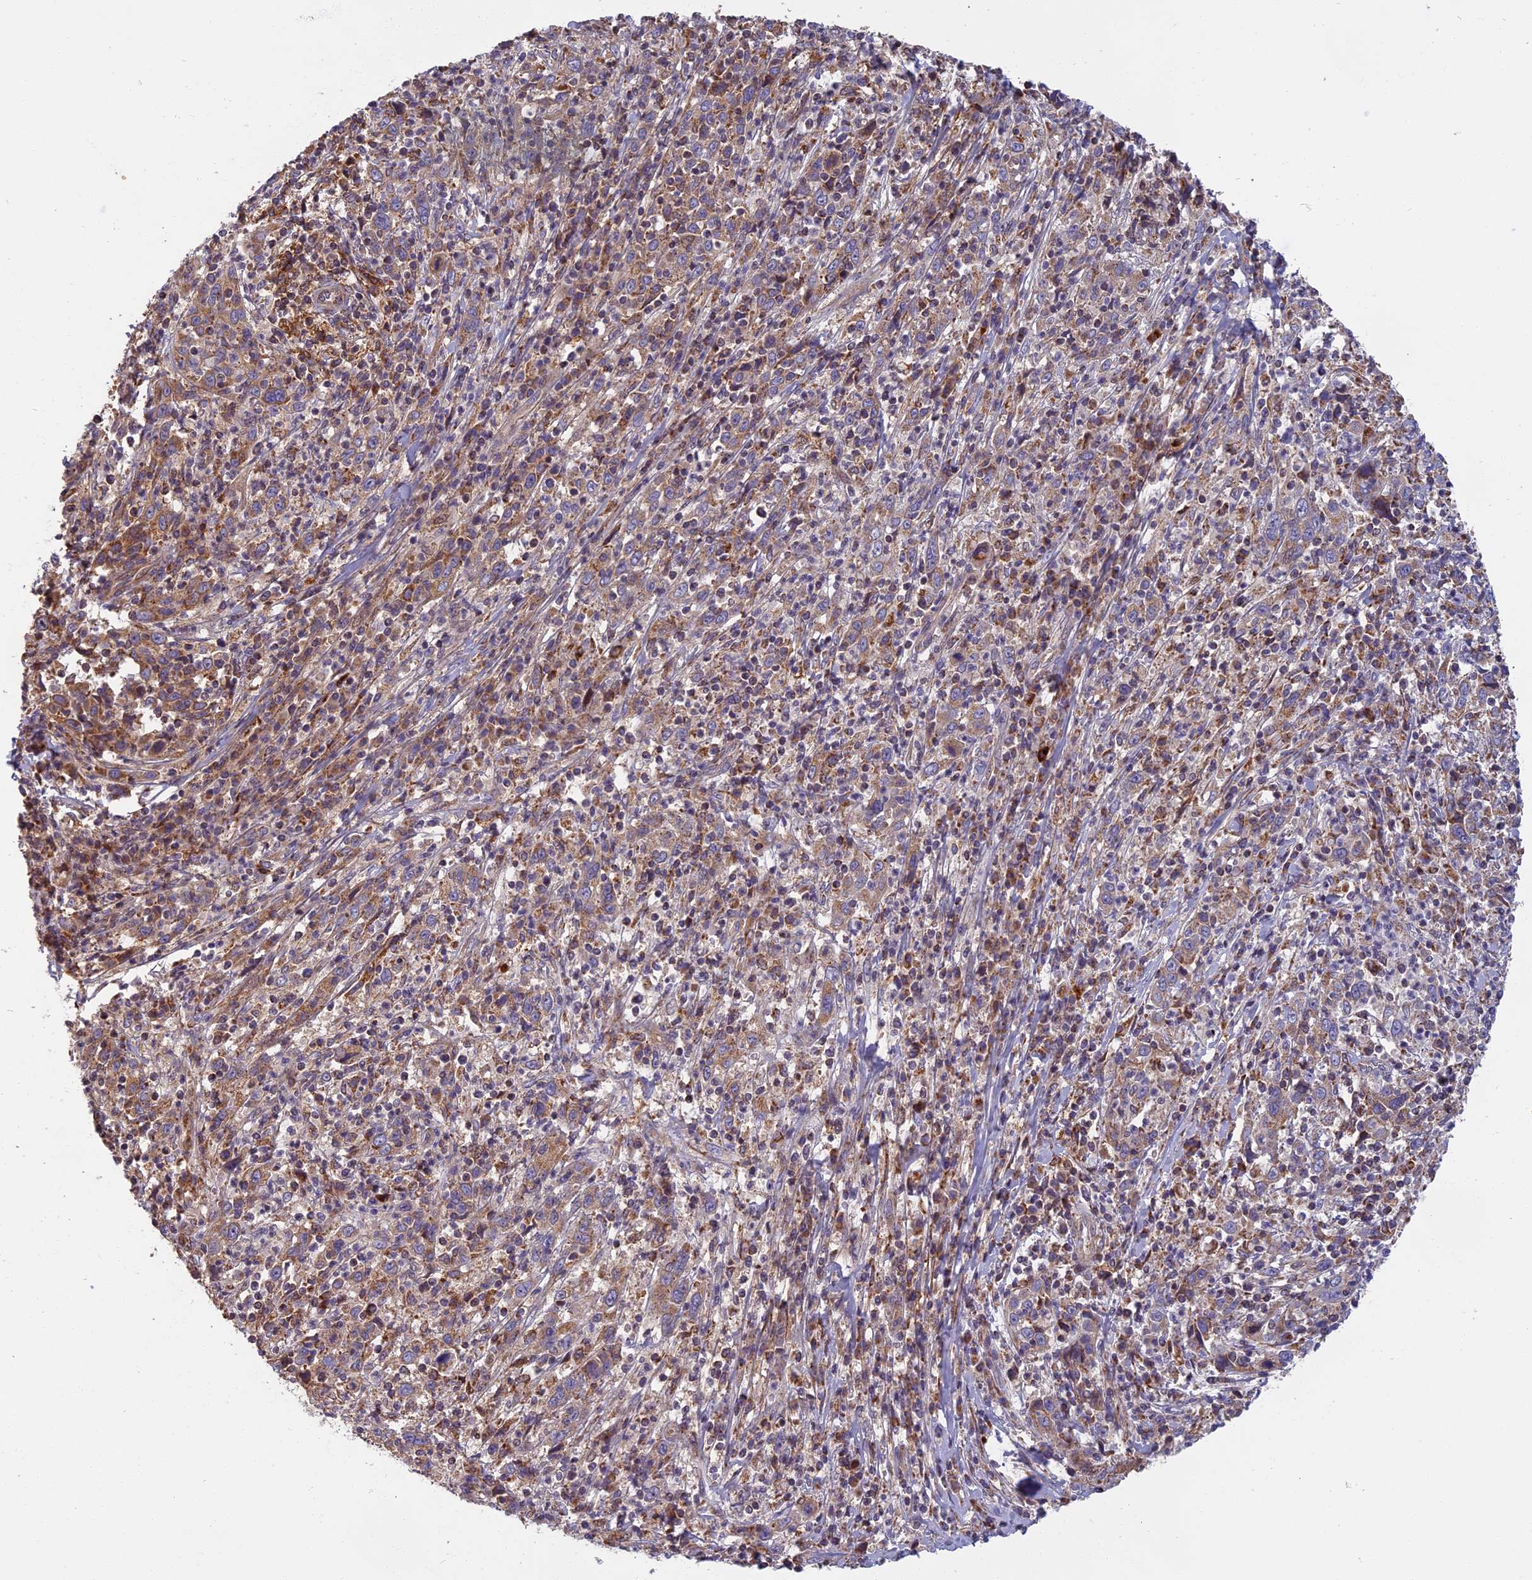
{"staining": {"intensity": "weak", "quantity": ">75%", "location": "cytoplasmic/membranous"}, "tissue": "cervical cancer", "cell_type": "Tumor cells", "image_type": "cancer", "snomed": [{"axis": "morphology", "description": "Squamous cell carcinoma, NOS"}, {"axis": "topography", "description": "Cervix"}], "caption": "DAB (3,3'-diaminobenzidine) immunohistochemical staining of human cervical squamous cell carcinoma displays weak cytoplasmic/membranous protein expression in about >75% of tumor cells.", "gene": "EDAR", "patient": {"sex": "female", "age": 46}}